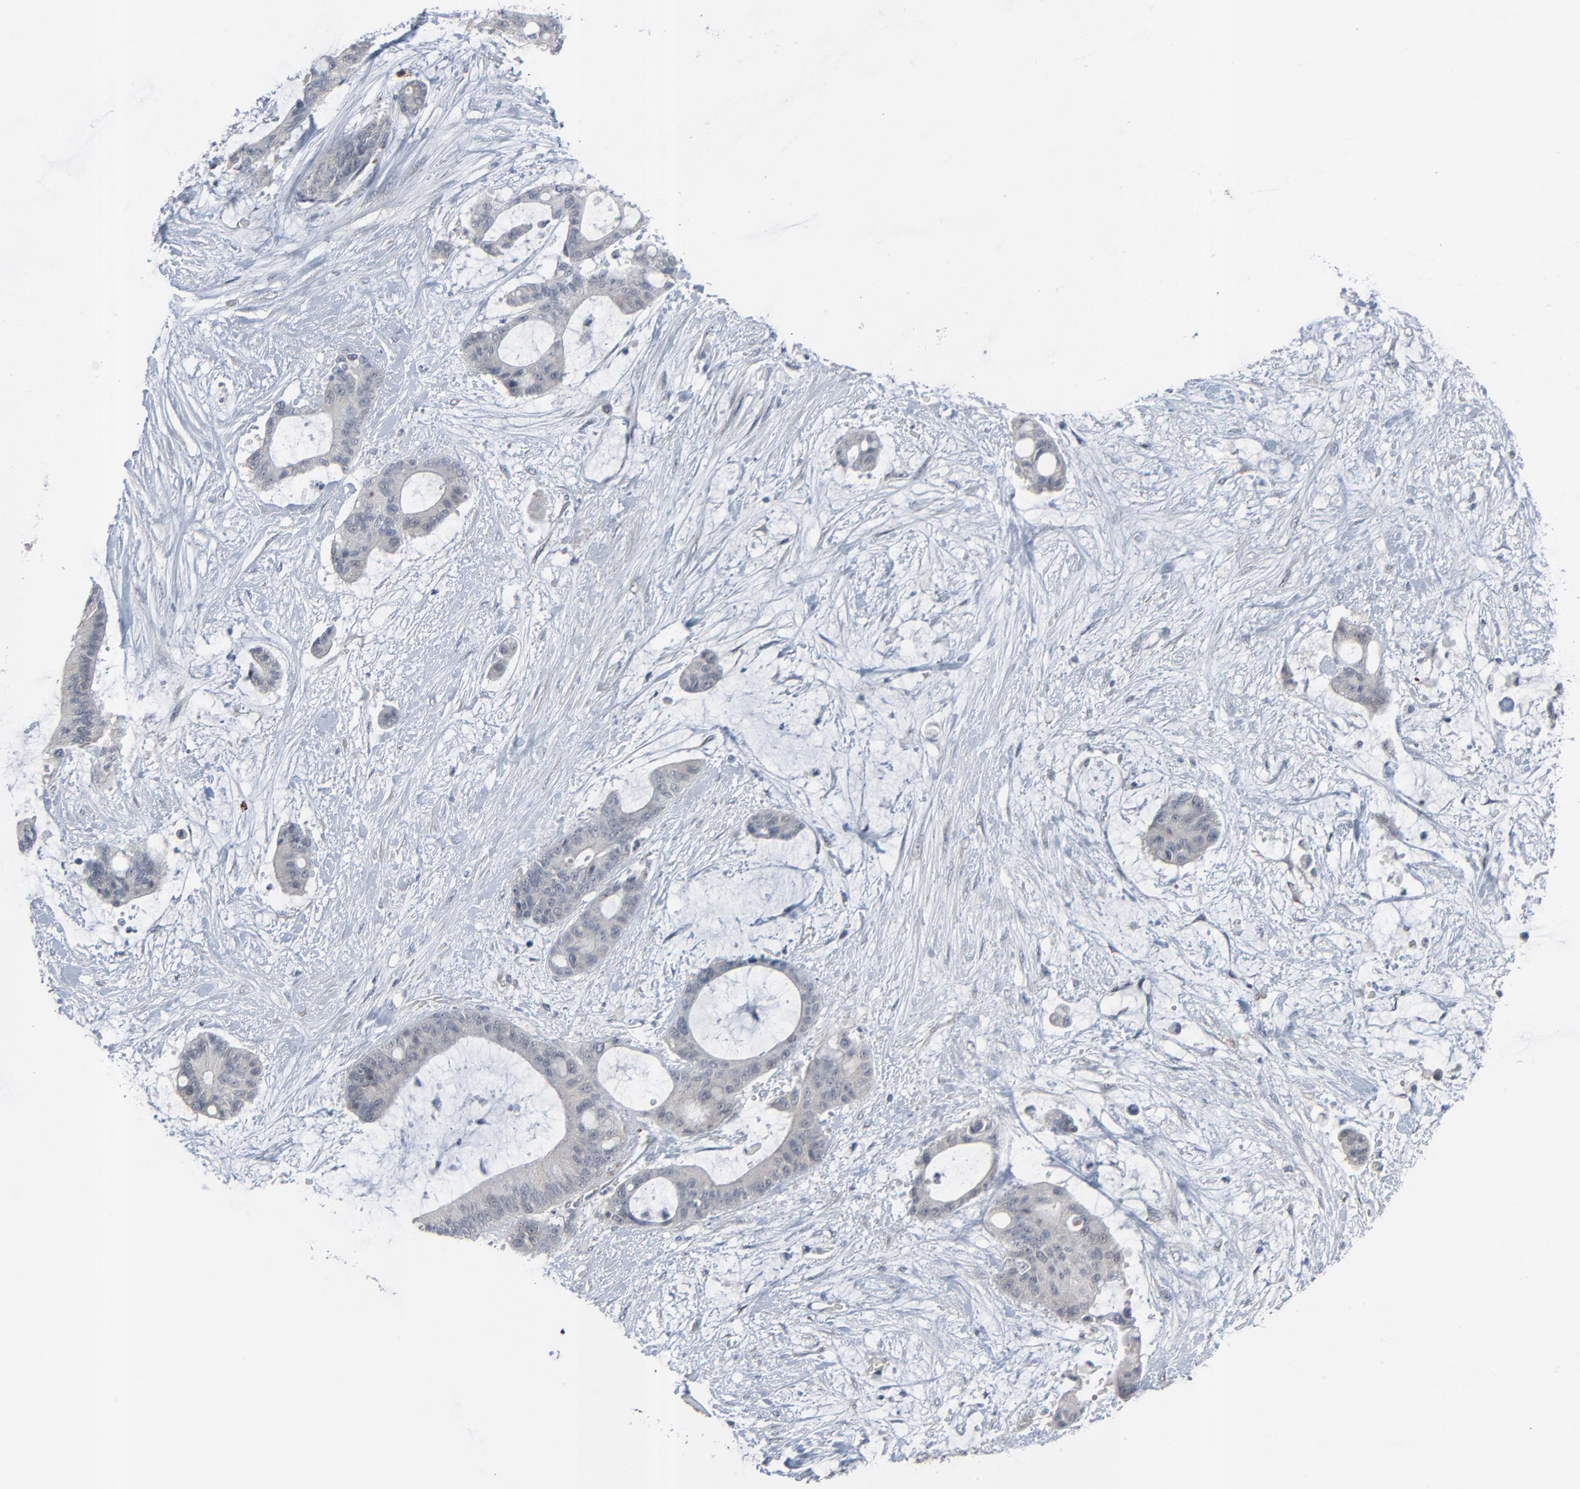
{"staining": {"intensity": "negative", "quantity": "none", "location": "none"}, "tissue": "liver cancer", "cell_type": "Tumor cells", "image_type": "cancer", "snomed": [{"axis": "morphology", "description": "Cholangiocarcinoma"}, {"axis": "topography", "description": "Liver"}], "caption": "A histopathology image of human cholangiocarcinoma (liver) is negative for staining in tumor cells.", "gene": "NEUROD1", "patient": {"sex": "female", "age": 73}}